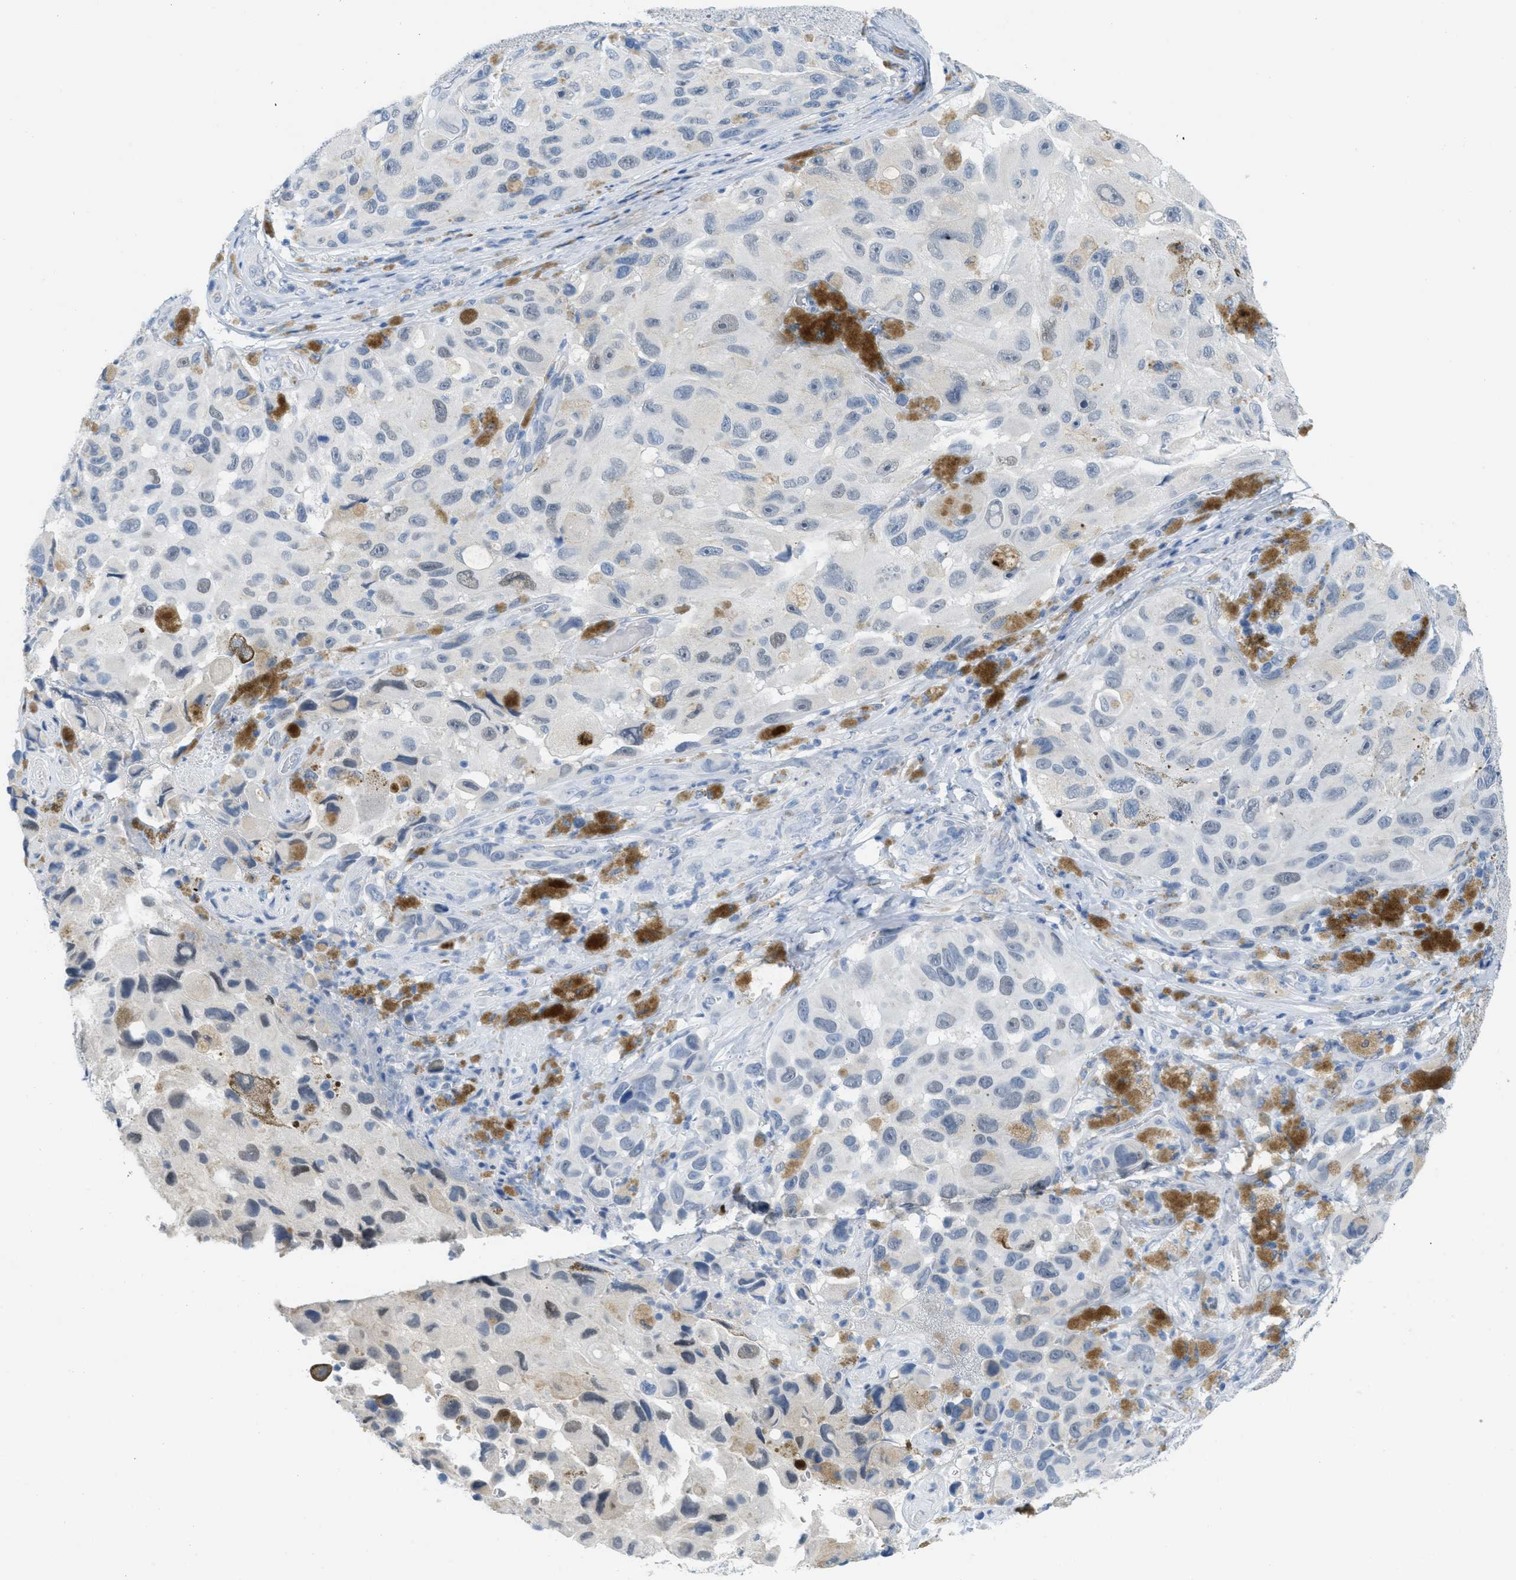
{"staining": {"intensity": "negative", "quantity": "none", "location": "none"}, "tissue": "melanoma", "cell_type": "Tumor cells", "image_type": "cancer", "snomed": [{"axis": "morphology", "description": "Malignant melanoma, NOS"}, {"axis": "topography", "description": "Skin"}], "caption": "IHC of melanoma reveals no expression in tumor cells.", "gene": "HSF2", "patient": {"sex": "female", "age": 73}}